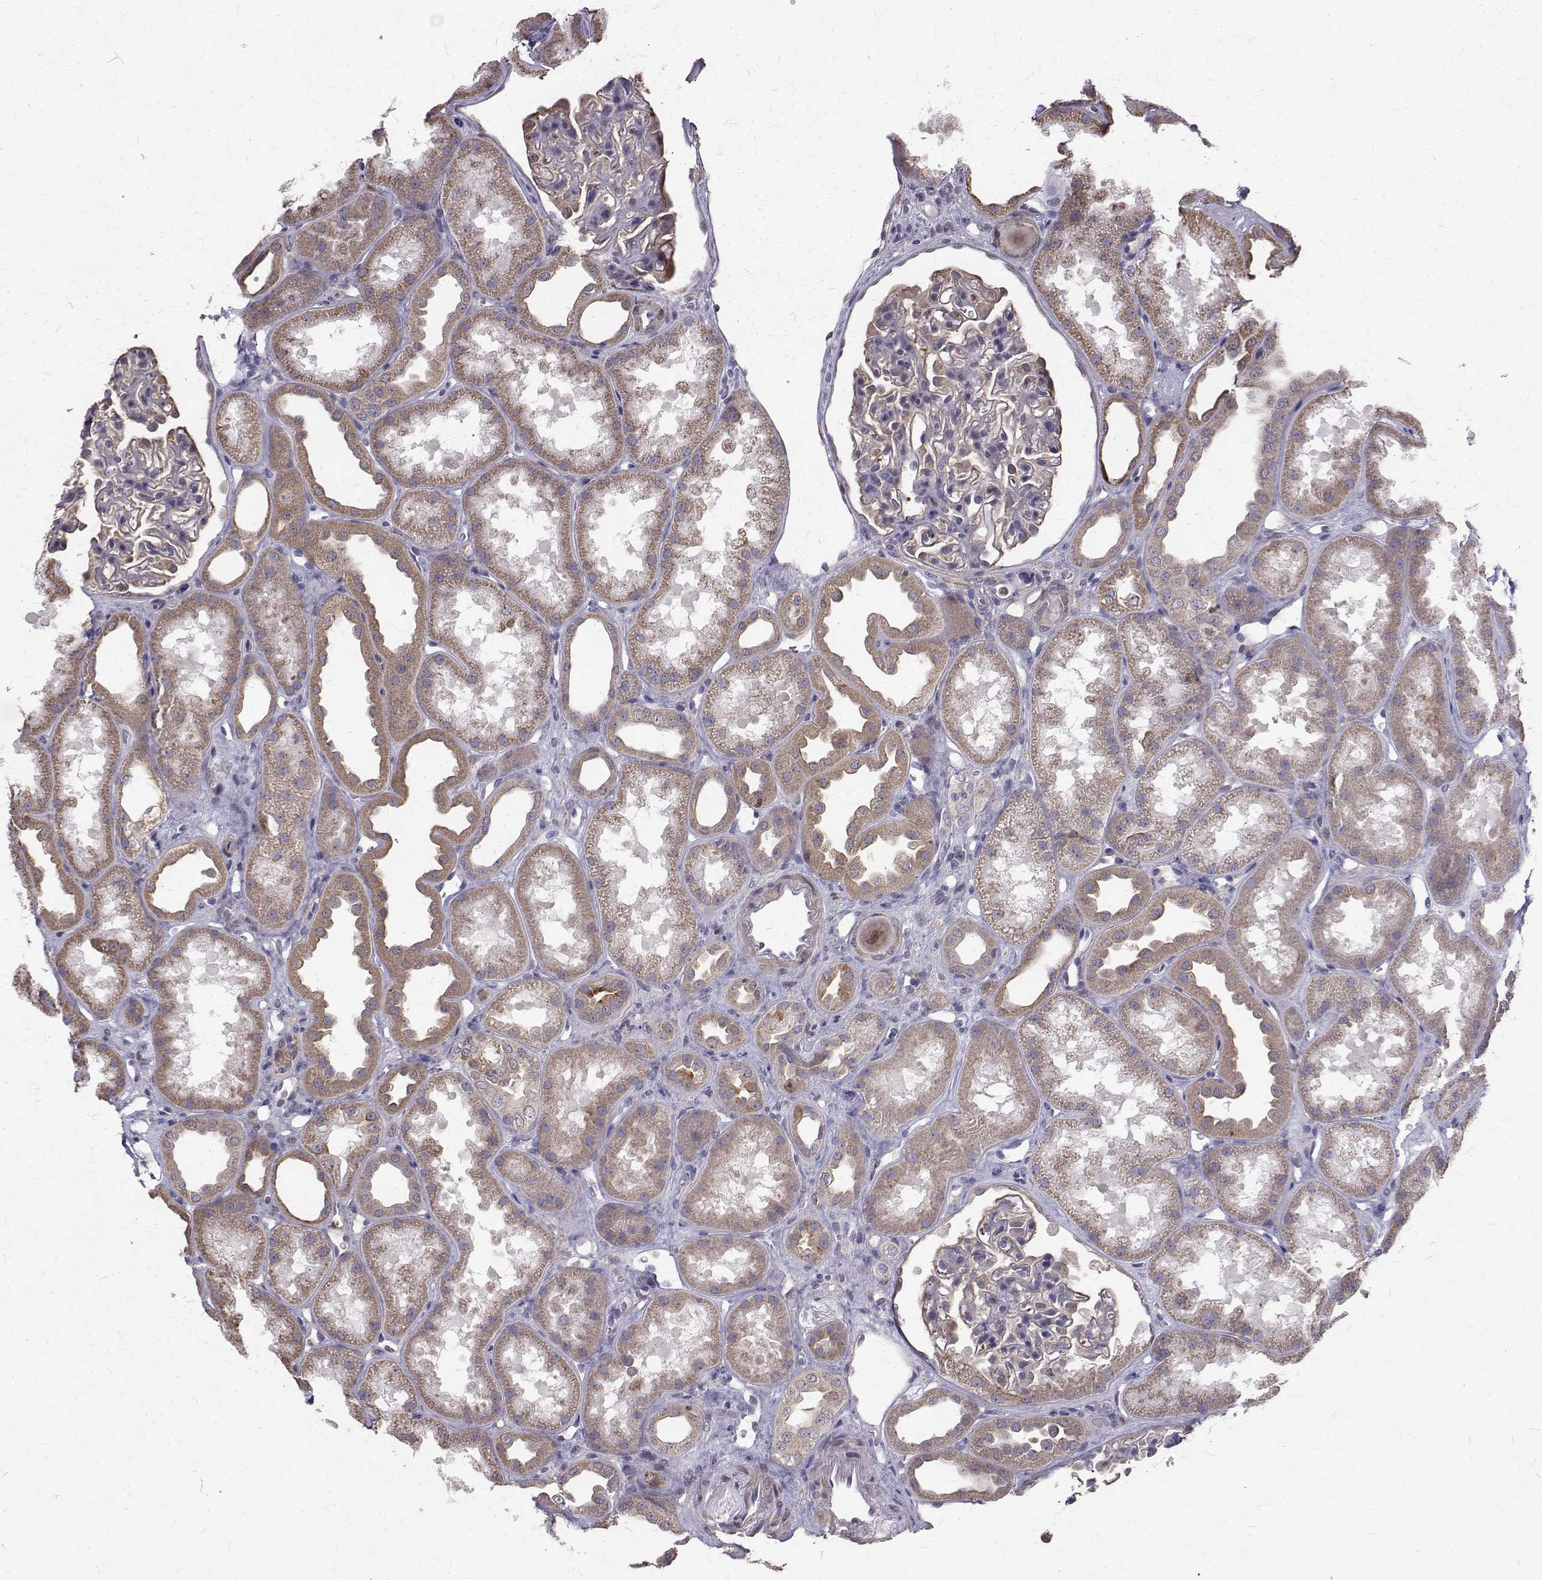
{"staining": {"intensity": "negative", "quantity": "none", "location": "none"}, "tissue": "kidney", "cell_type": "Cells in glomeruli", "image_type": "normal", "snomed": [{"axis": "morphology", "description": "Normal tissue, NOS"}, {"axis": "topography", "description": "Kidney"}], "caption": "IHC histopathology image of normal human kidney stained for a protein (brown), which displays no staining in cells in glomeruli. (DAB immunohistochemistry (IHC) visualized using brightfield microscopy, high magnification).", "gene": "CCDC89", "patient": {"sex": "male", "age": 61}}